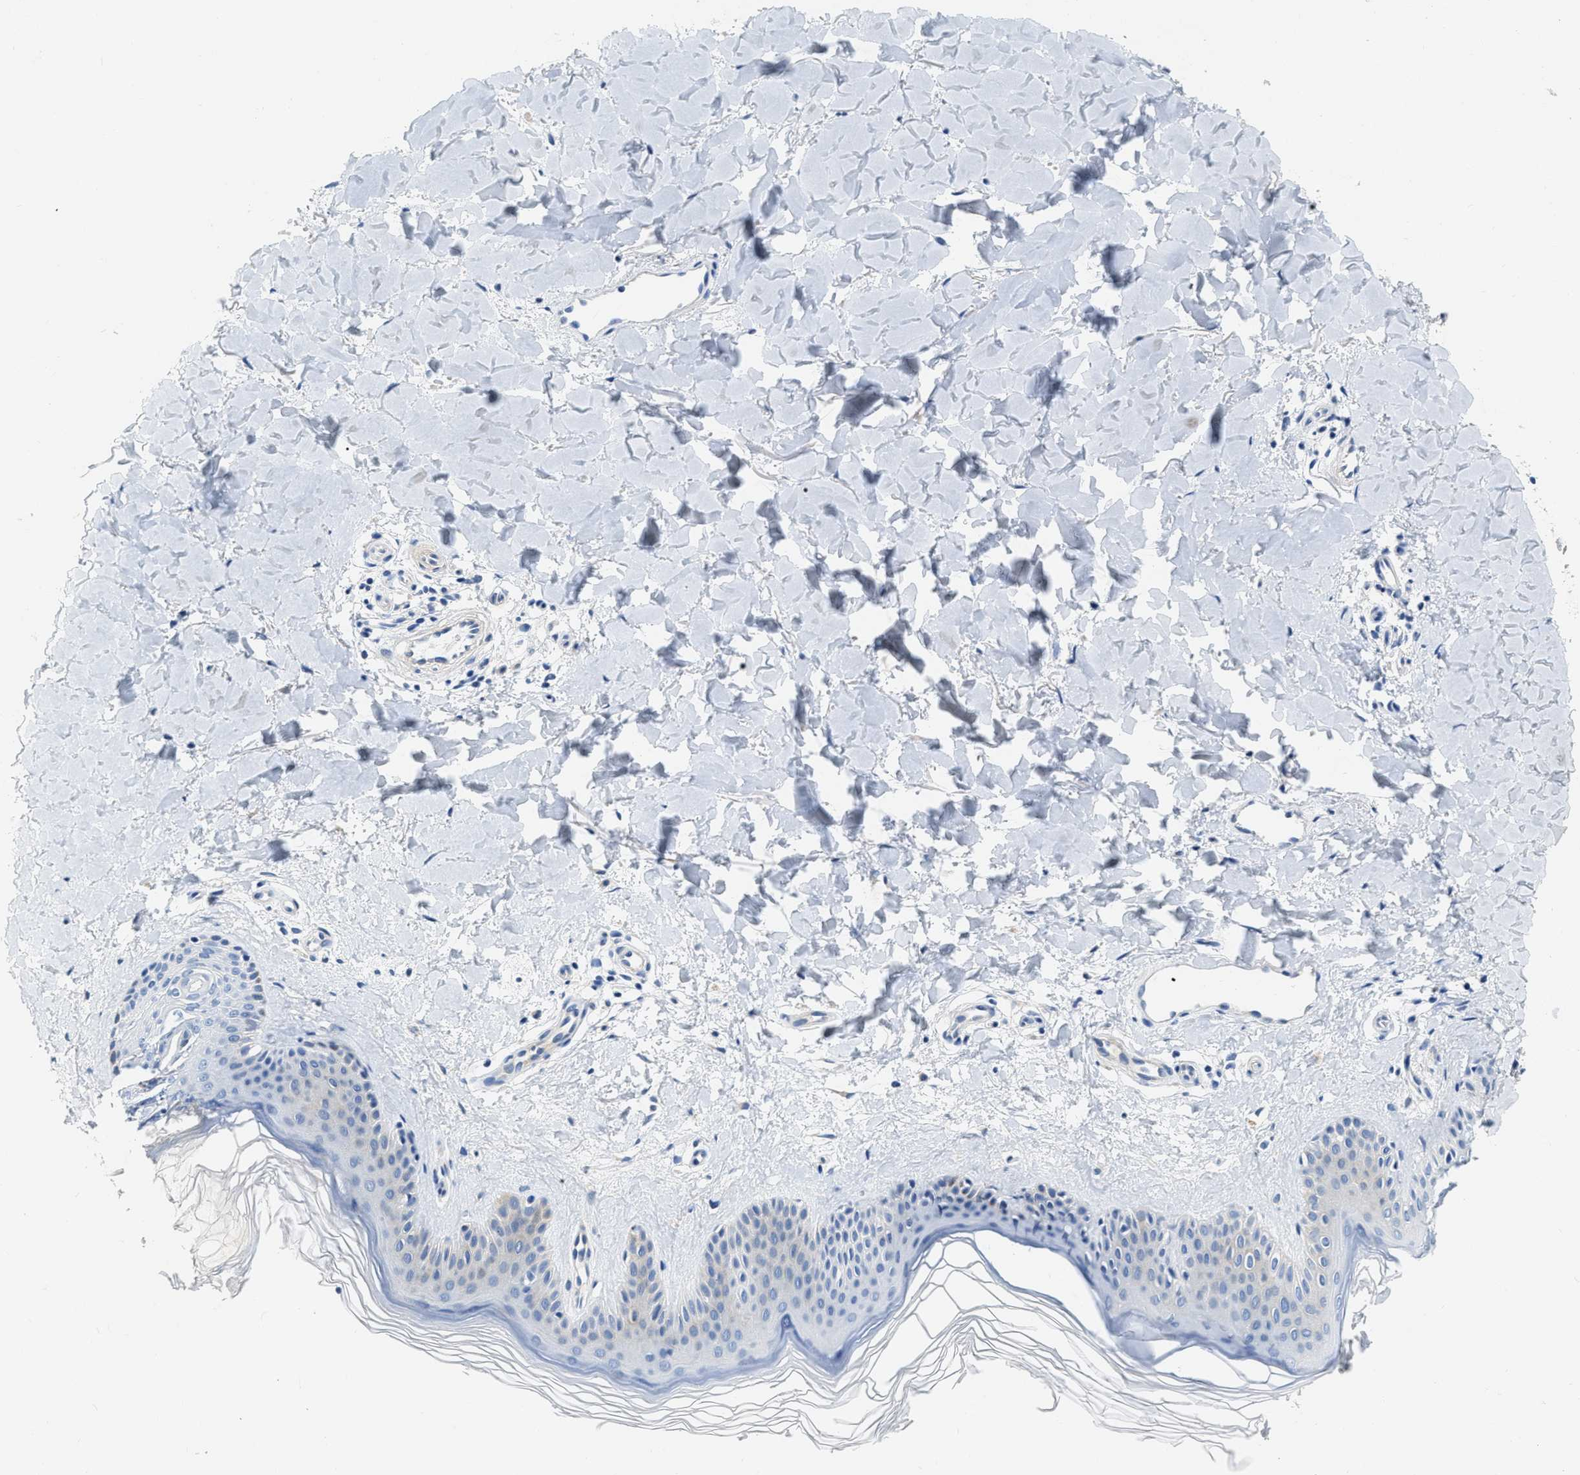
{"staining": {"intensity": "negative", "quantity": "none", "location": "none"}, "tissue": "skin", "cell_type": "Fibroblasts", "image_type": "normal", "snomed": [{"axis": "morphology", "description": "Normal tissue, NOS"}, {"axis": "morphology", "description": "Malignant melanoma, Metastatic site"}, {"axis": "topography", "description": "Skin"}], "caption": "DAB immunohistochemical staining of benign skin reveals no significant staining in fibroblasts.", "gene": "EIF2AK2", "patient": {"sex": "male", "age": 41}}